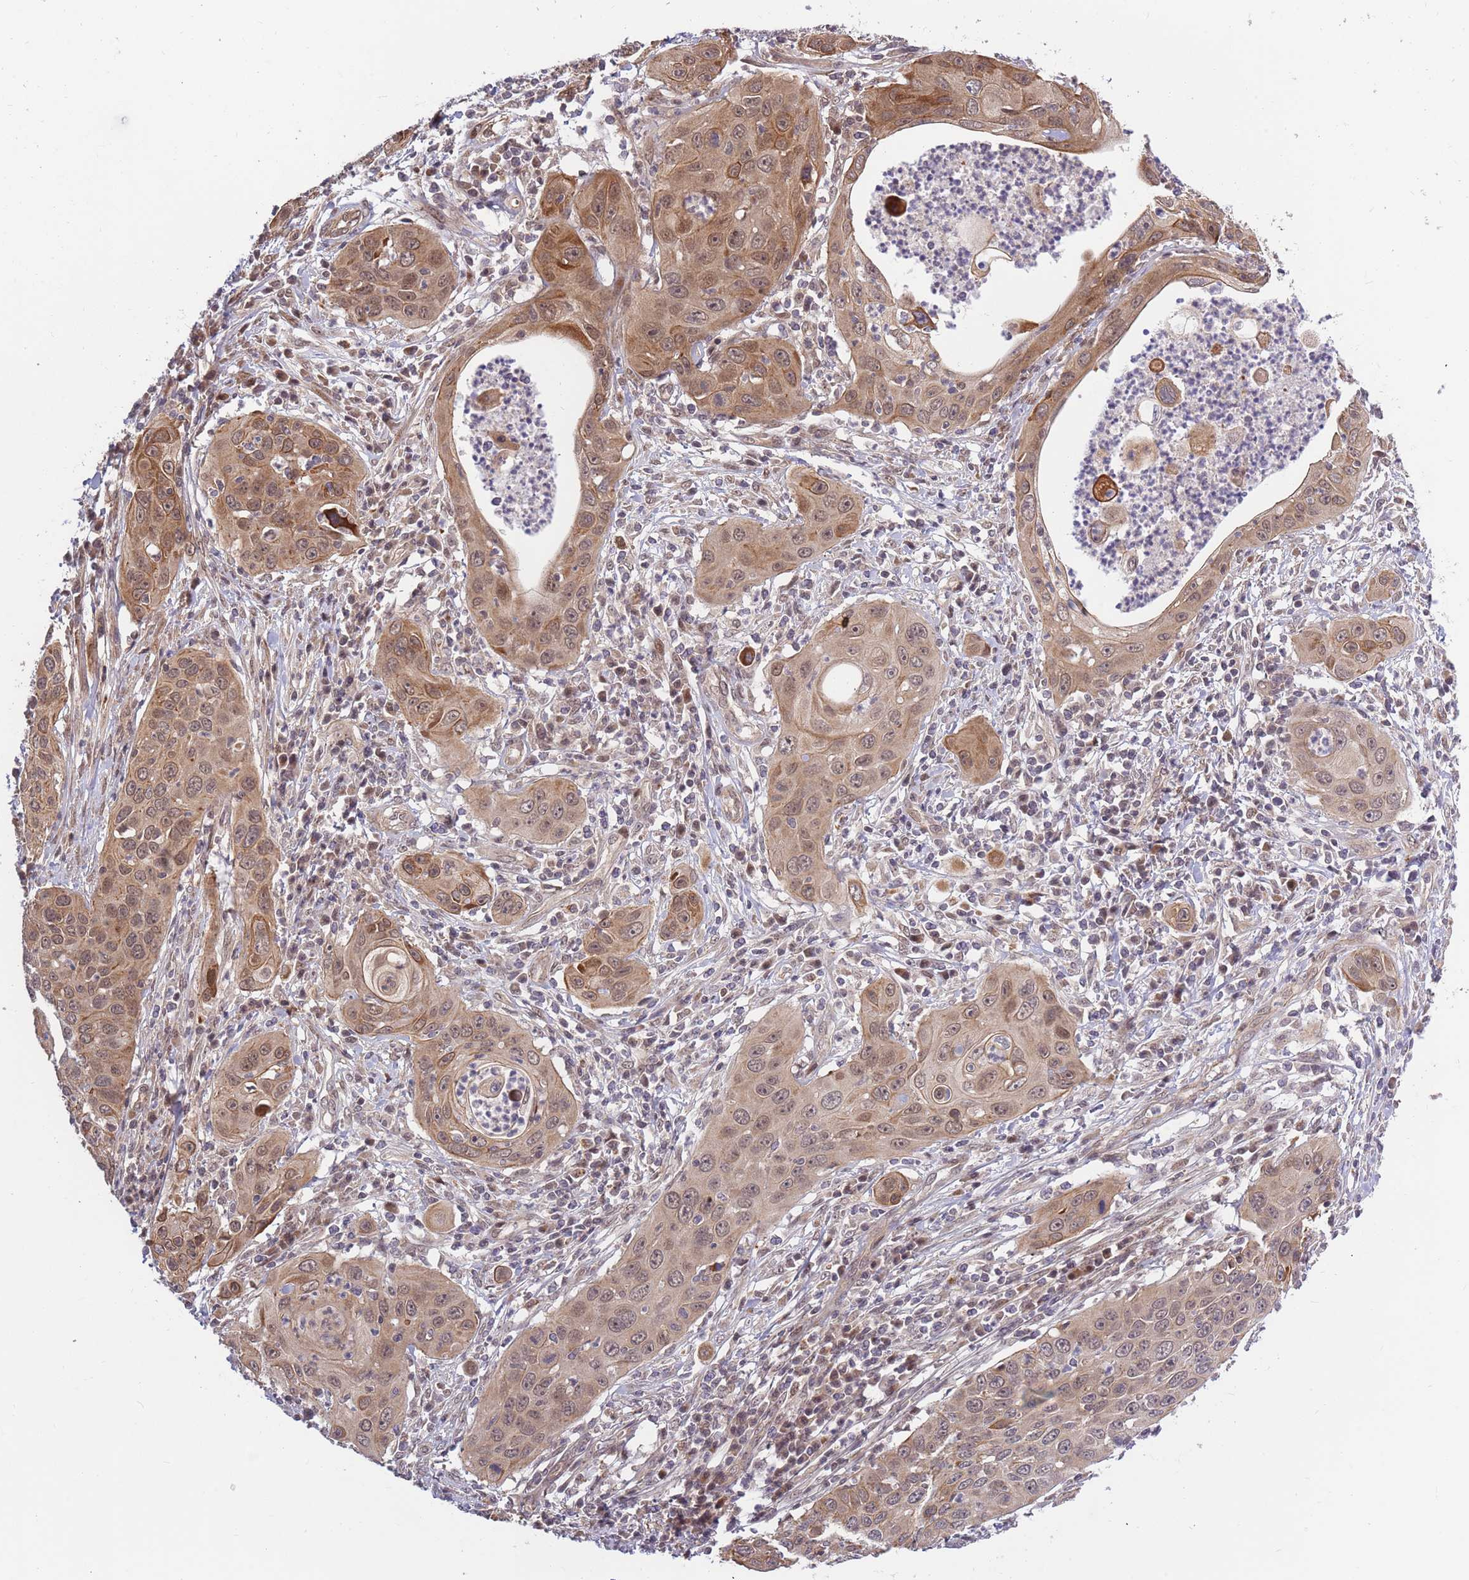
{"staining": {"intensity": "moderate", "quantity": ">75%", "location": "cytoplasmic/membranous,nuclear"}, "tissue": "cervical cancer", "cell_type": "Tumor cells", "image_type": "cancer", "snomed": [{"axis": "morphology", "description": "Squamous cell carcinoma, NOS"}, {"axis": "topography", "description": "Cervix"}], "caption": "A medium amount of moderate cytoplasmic/membranous and nuclear staining is identified in about >75% of tumor cells in cervical squamous cell carcinoma tissue.", "gene": "HAUS3", "patient": {"sex": "female", "age": 36}}